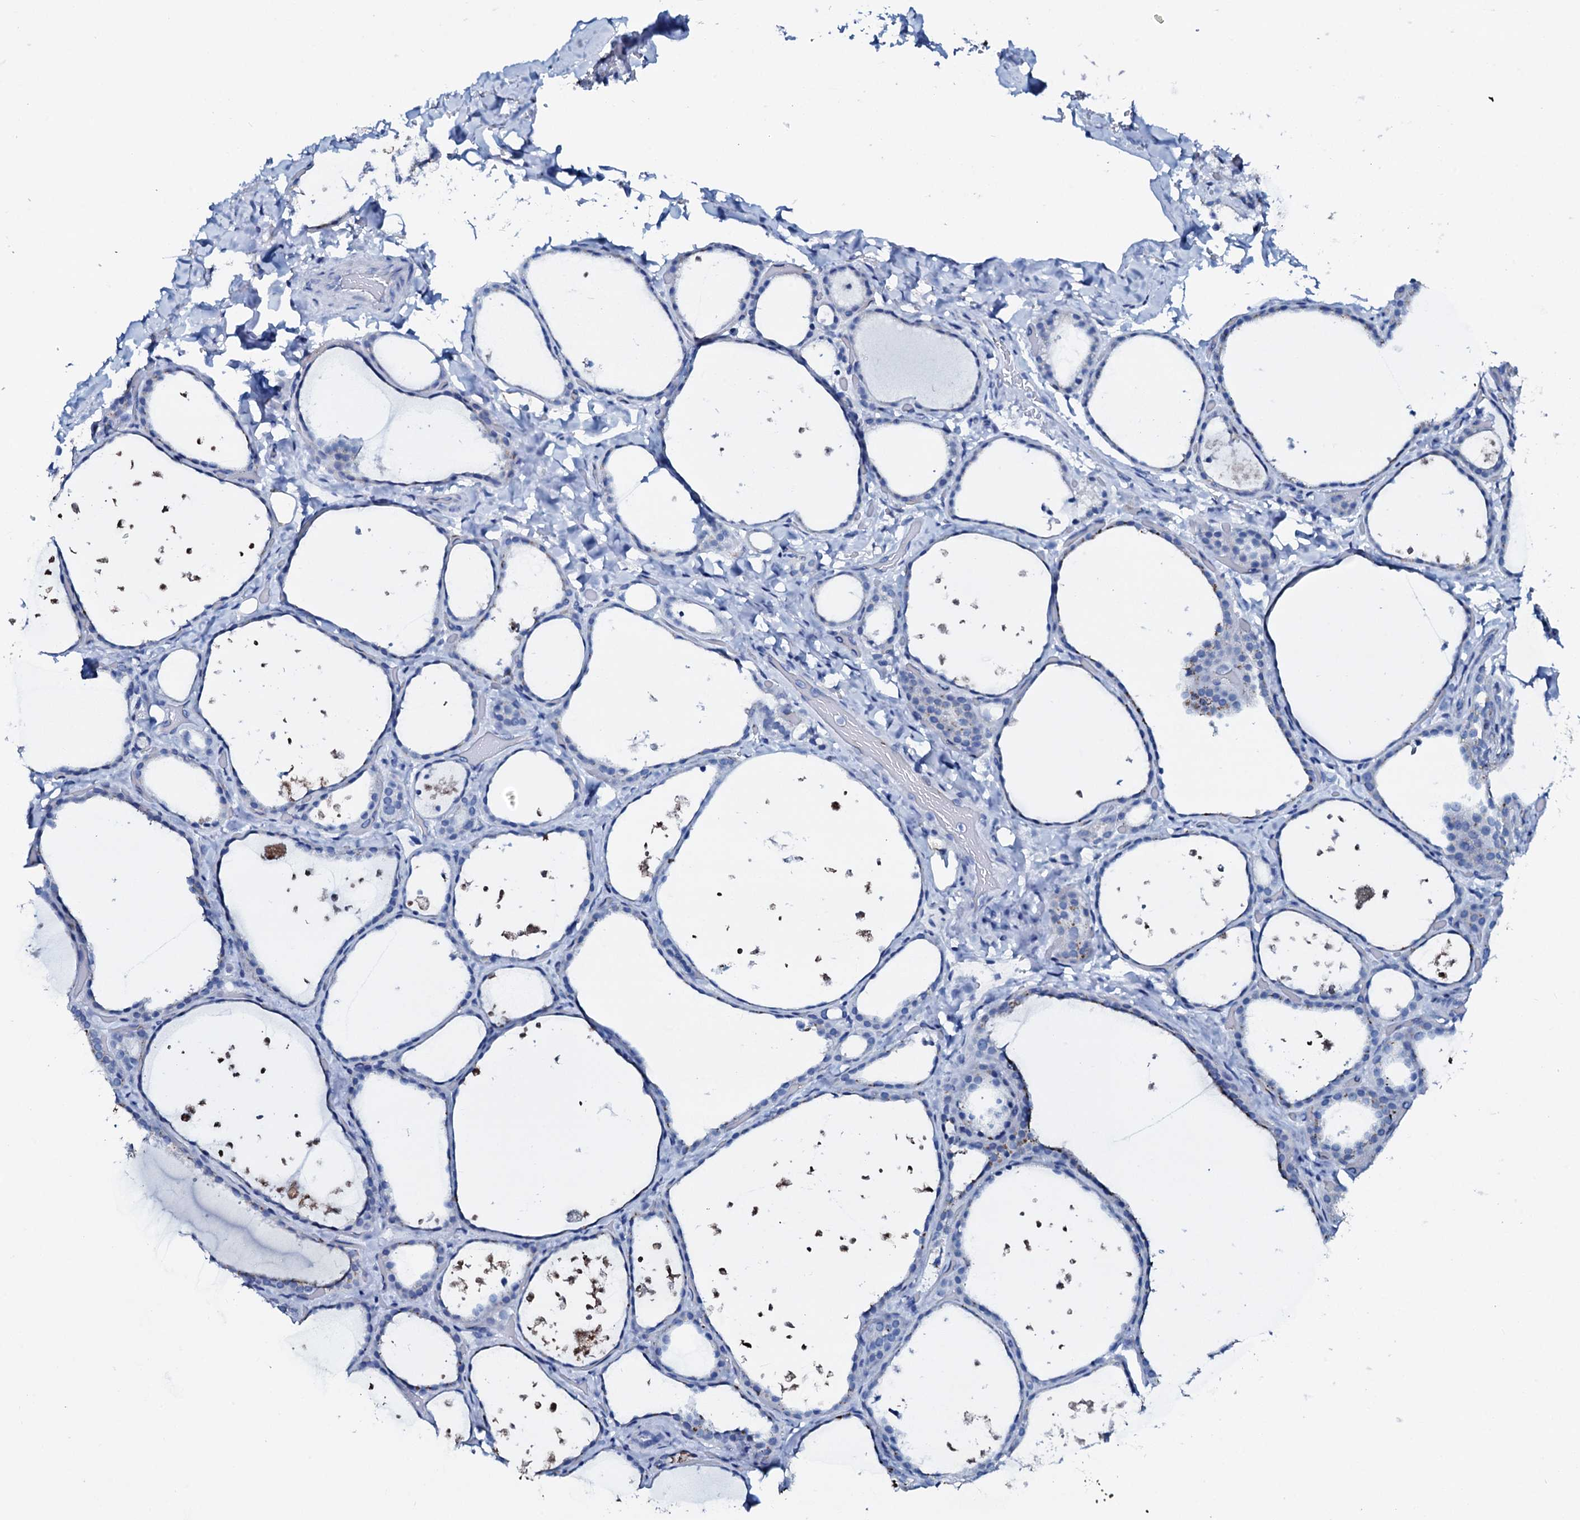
{"staining": {"intensity": "negative", "quantity": "none", "location": "none"}, "tissue": "thyroid gland", "cell_type": "Glandular cells", "image_type": "normal", "snomed": [{"axis": "morphology", "description": "Normal tissue, NOS"}, {"axis": "topography", "description": "Thyroid gland"}], "caption": "Human thyroid gland stained for a protein using immunohistochemistry displays no staining in glandular cells.", "gene": "AMER2", "patient": {"sex": "female", "age": 44}}